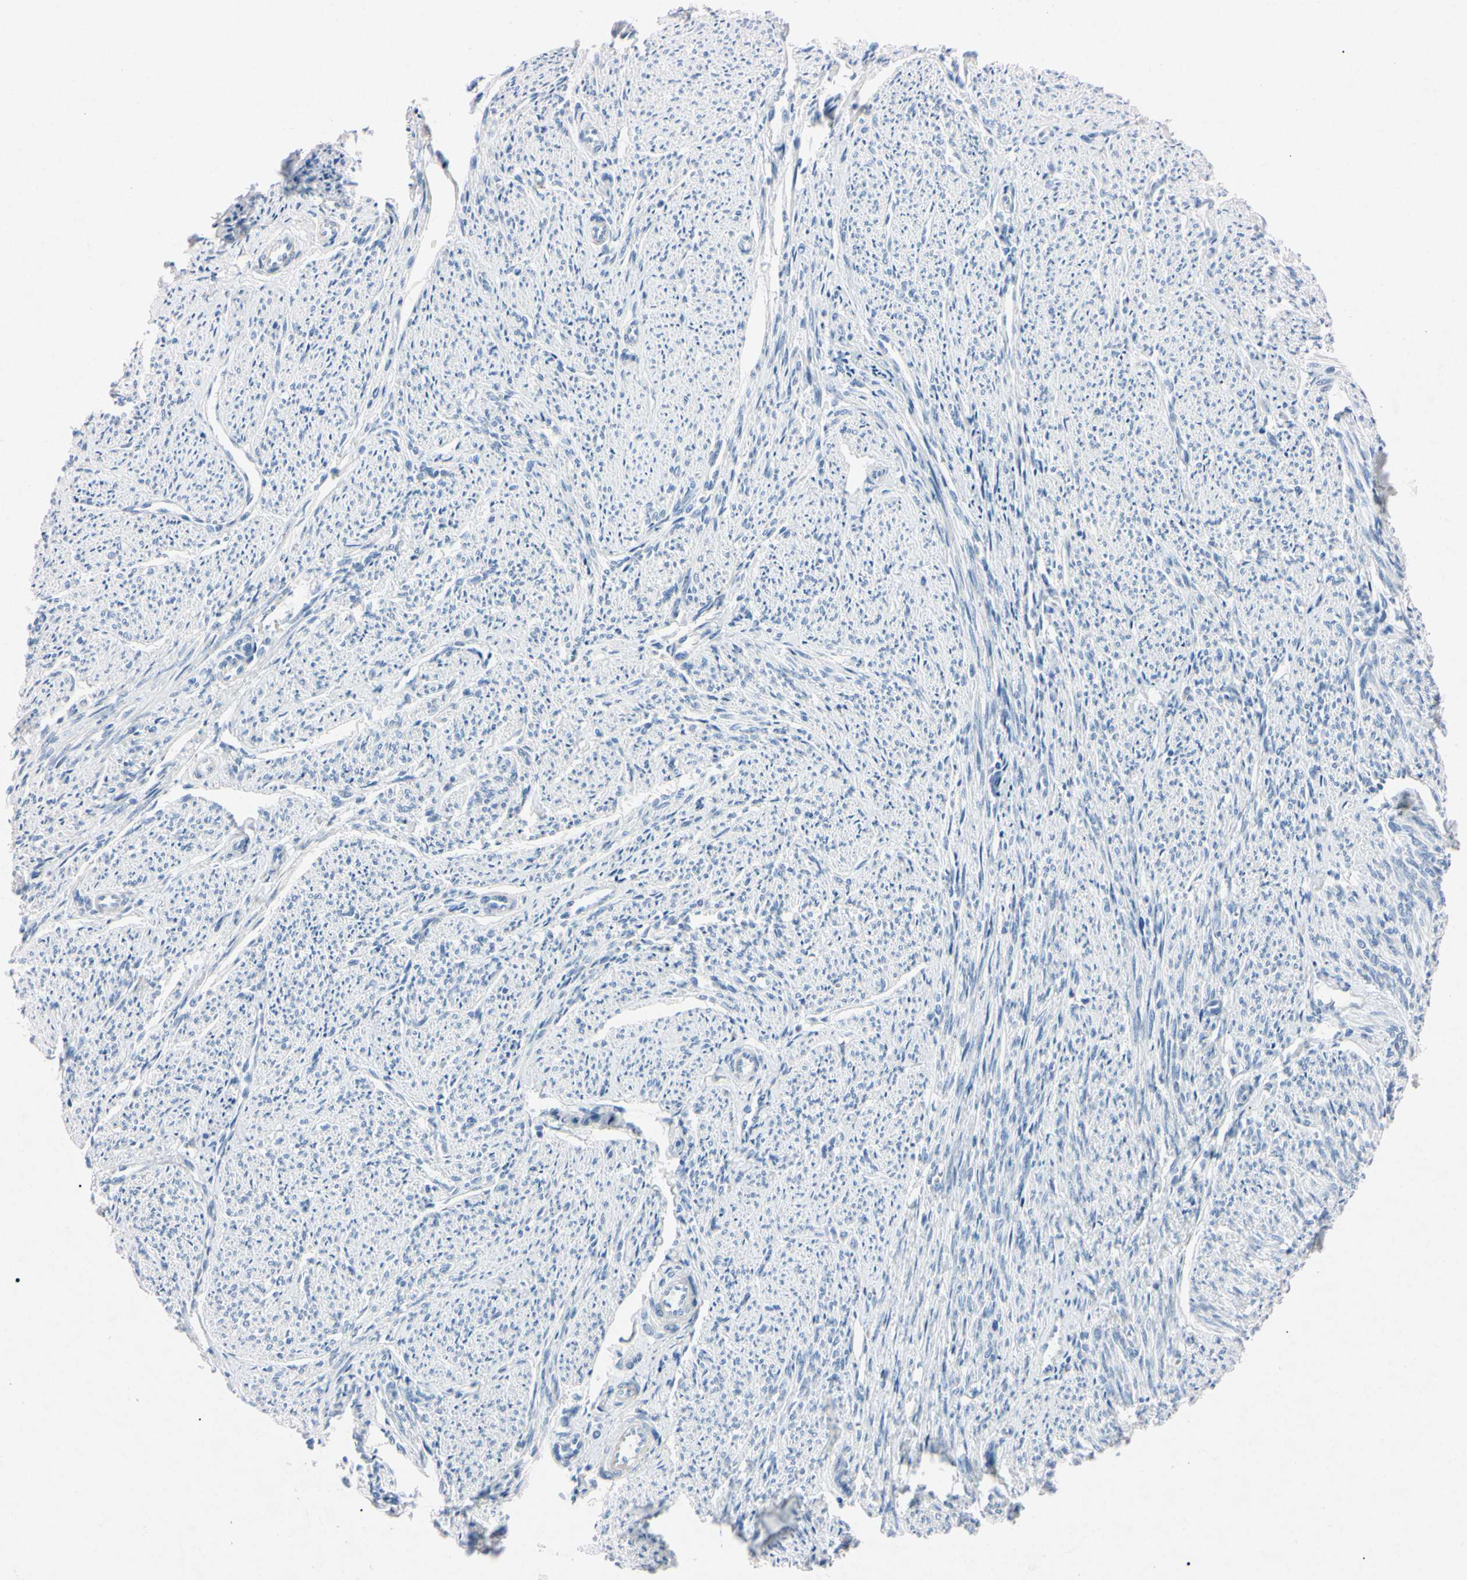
{"staining": {"intensity": "weak", "quantity": "<25%", "location": "nuclear"}, "tissue": "smooth muscle", "cell_type": "Smooth muscle cells", "image_type": "normal", "snomed": [{"axis": "morphology", "description": "Normal tissue, NOS"}, {"axis": "topography", "description": "Smooth muscle"}], "caption": "A high-resolution micrograph shows immunohistochemistry (IHC) staining of unremarkable smooth muscle, which exhibits no significant expression in smooth muscle cells. The staining is performed using DAB (3,3'-diaminobenzidine) brown chromogen with nuclei counter-stained in using hematoxylin.", "gene": "ELN", "patient": {"sex": "female", "age": 65}}